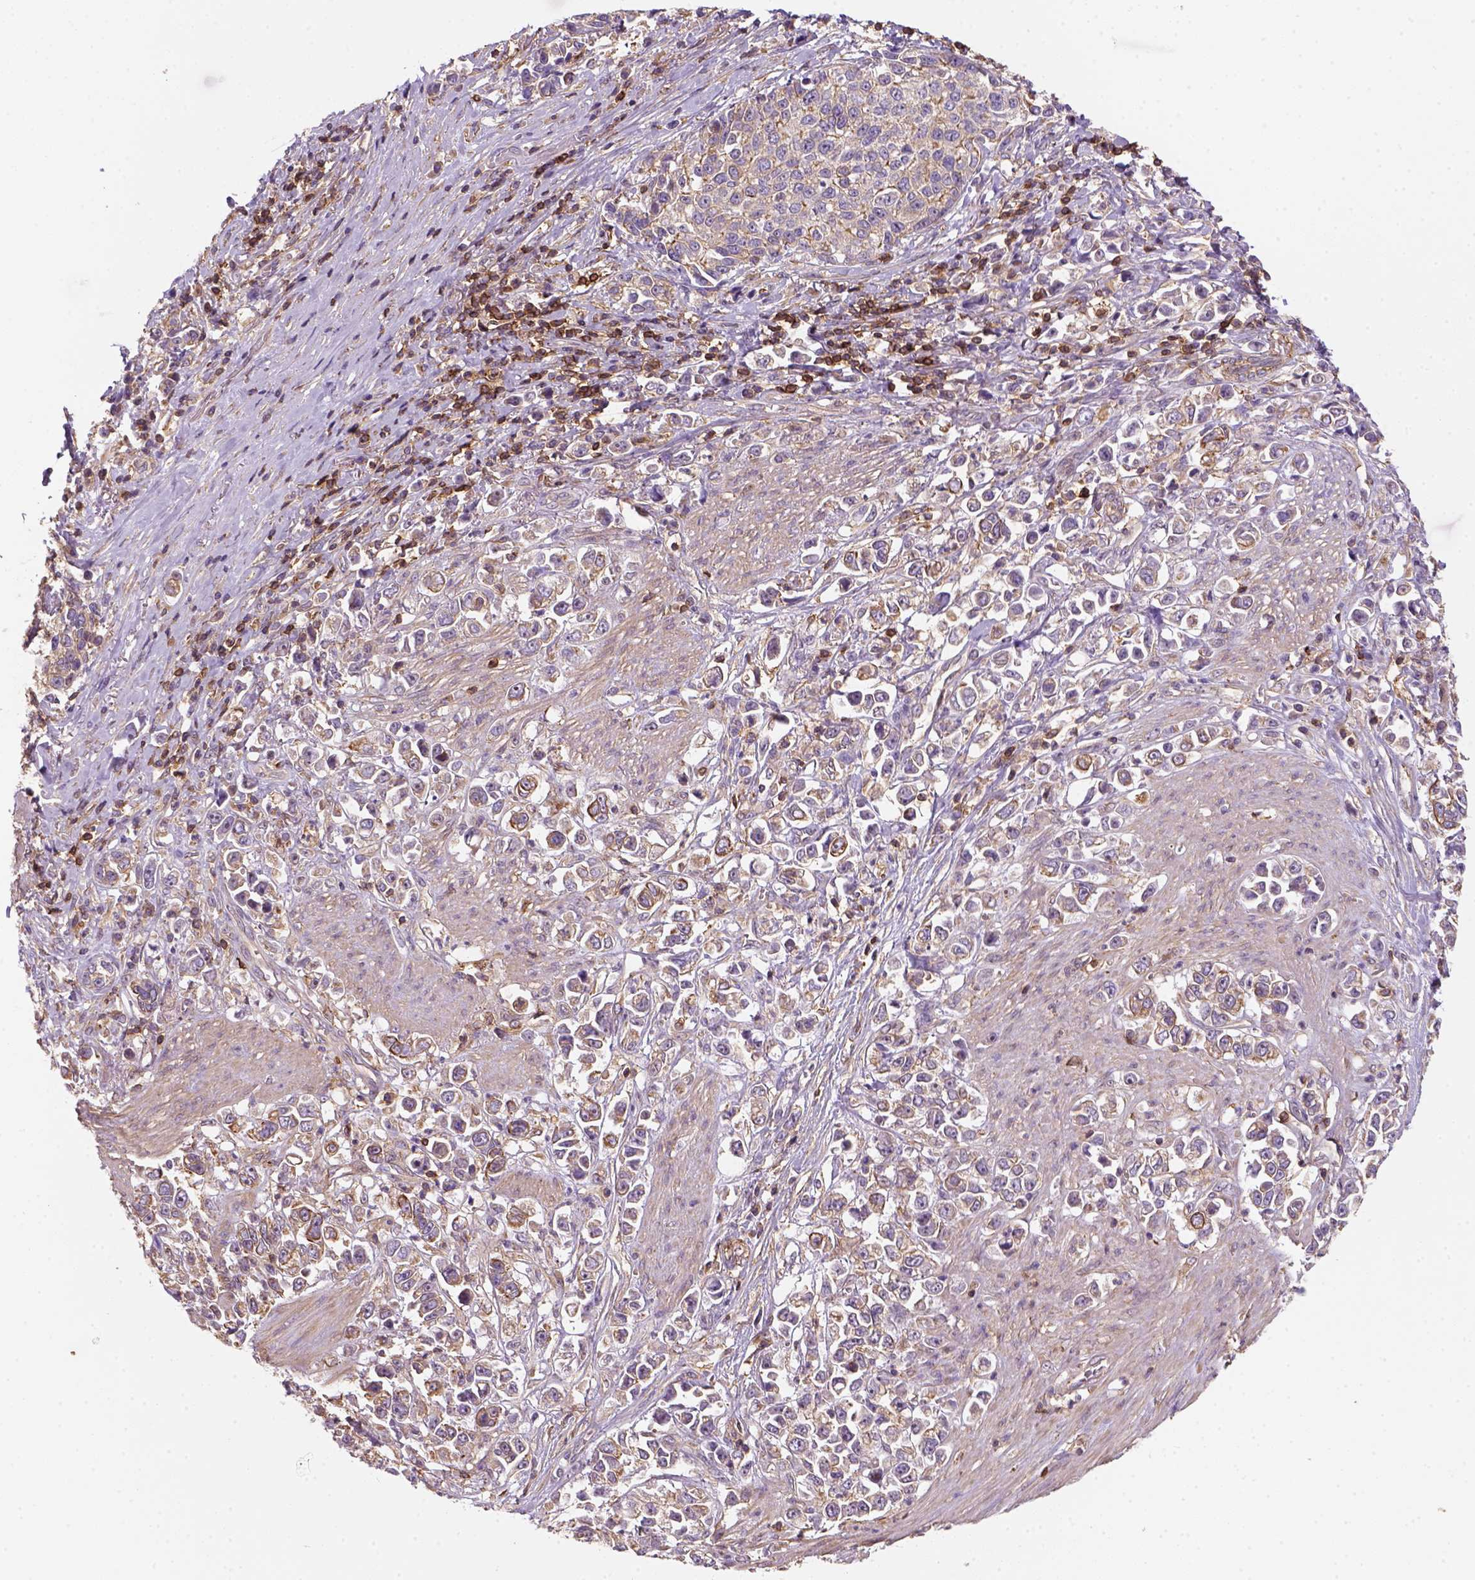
{"staining": {"intensity": "moderate", "quantity": "<25%", "location": "cytoplasmic/membranous"}, "tissue": "stomach cancer", "cell_type": "Tumor cells", "image_type": "cancer", "snomed": [{"axis": "morphology", "description": "Adenocarcinoma, NOS"}, {"axis": "topography", "description": "Stomach"}], "caption": "The micrograph shows a brown stain indicating the presence of a protein in the cytoplasmic/membranous of tumor cells in adenocarcinoma (stomach). (IHC, brightfield microscopy, high magnification).", "gene": "GPRC5D", "patient": {"sex": "male", "age": 93}}